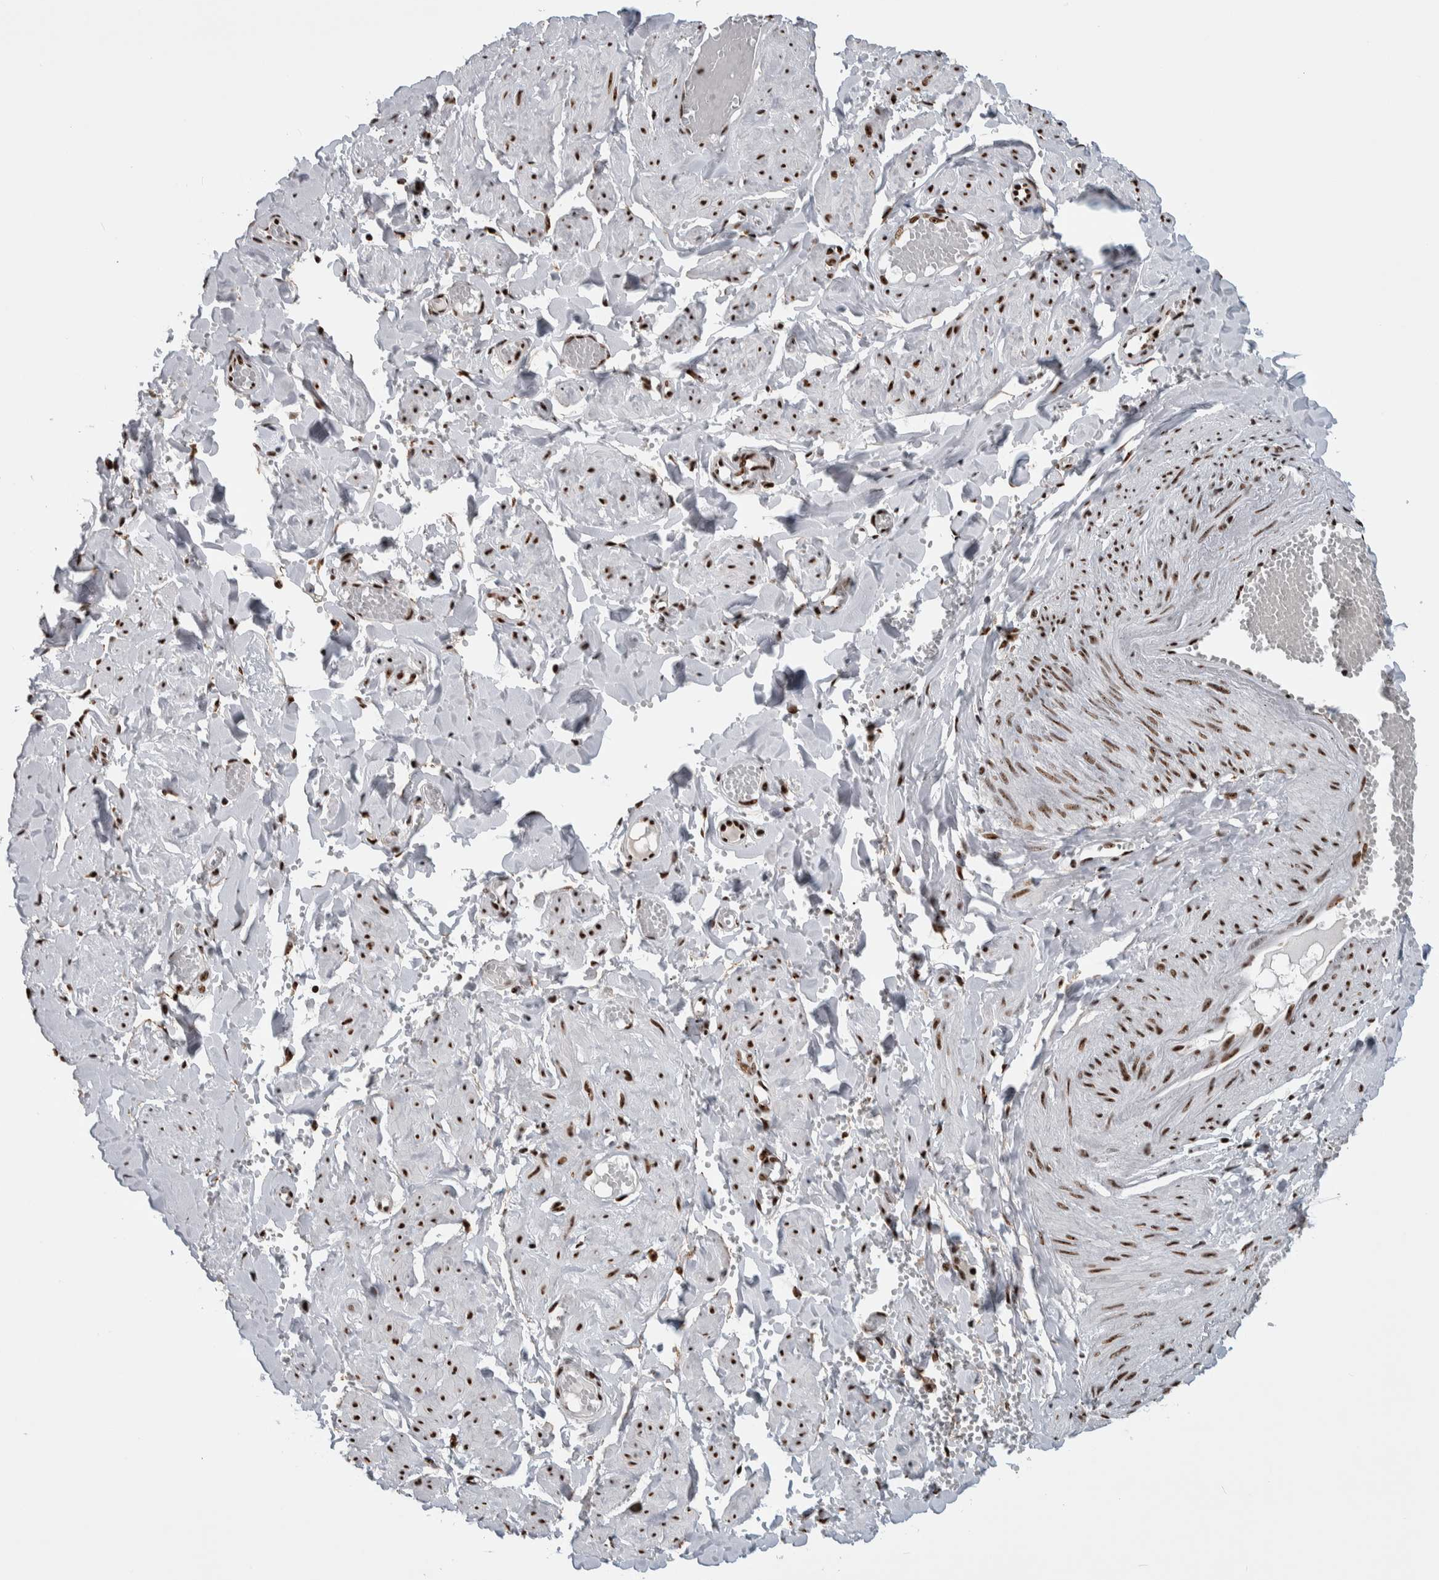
{"staining": {"intensity": "strong", "quantity": ">75%", "location": "nuclear"}, "tissue": "adipose tissue", "cell_type": "Adipocytes", "image_type": "normal", "snomed": [{"axis": "morphology", "description": "Normal tissue, NOS"}, {"axis": "topography", "description": "Vascular tissue"}, {"axis": "topography", "description": "Fallopian tube"}, {"axis": "topography", "description": "Ovary"}], "caption": "Immunohistochemistry (IHC) (DAB (3,3'-diaminobenzidine)) staining of normal human adipose tissue displays strong nuclear protein staining in approximately >75% of adipocytes.", "gene": "NCL", "patient": {"sex": "female", "age": 67}}